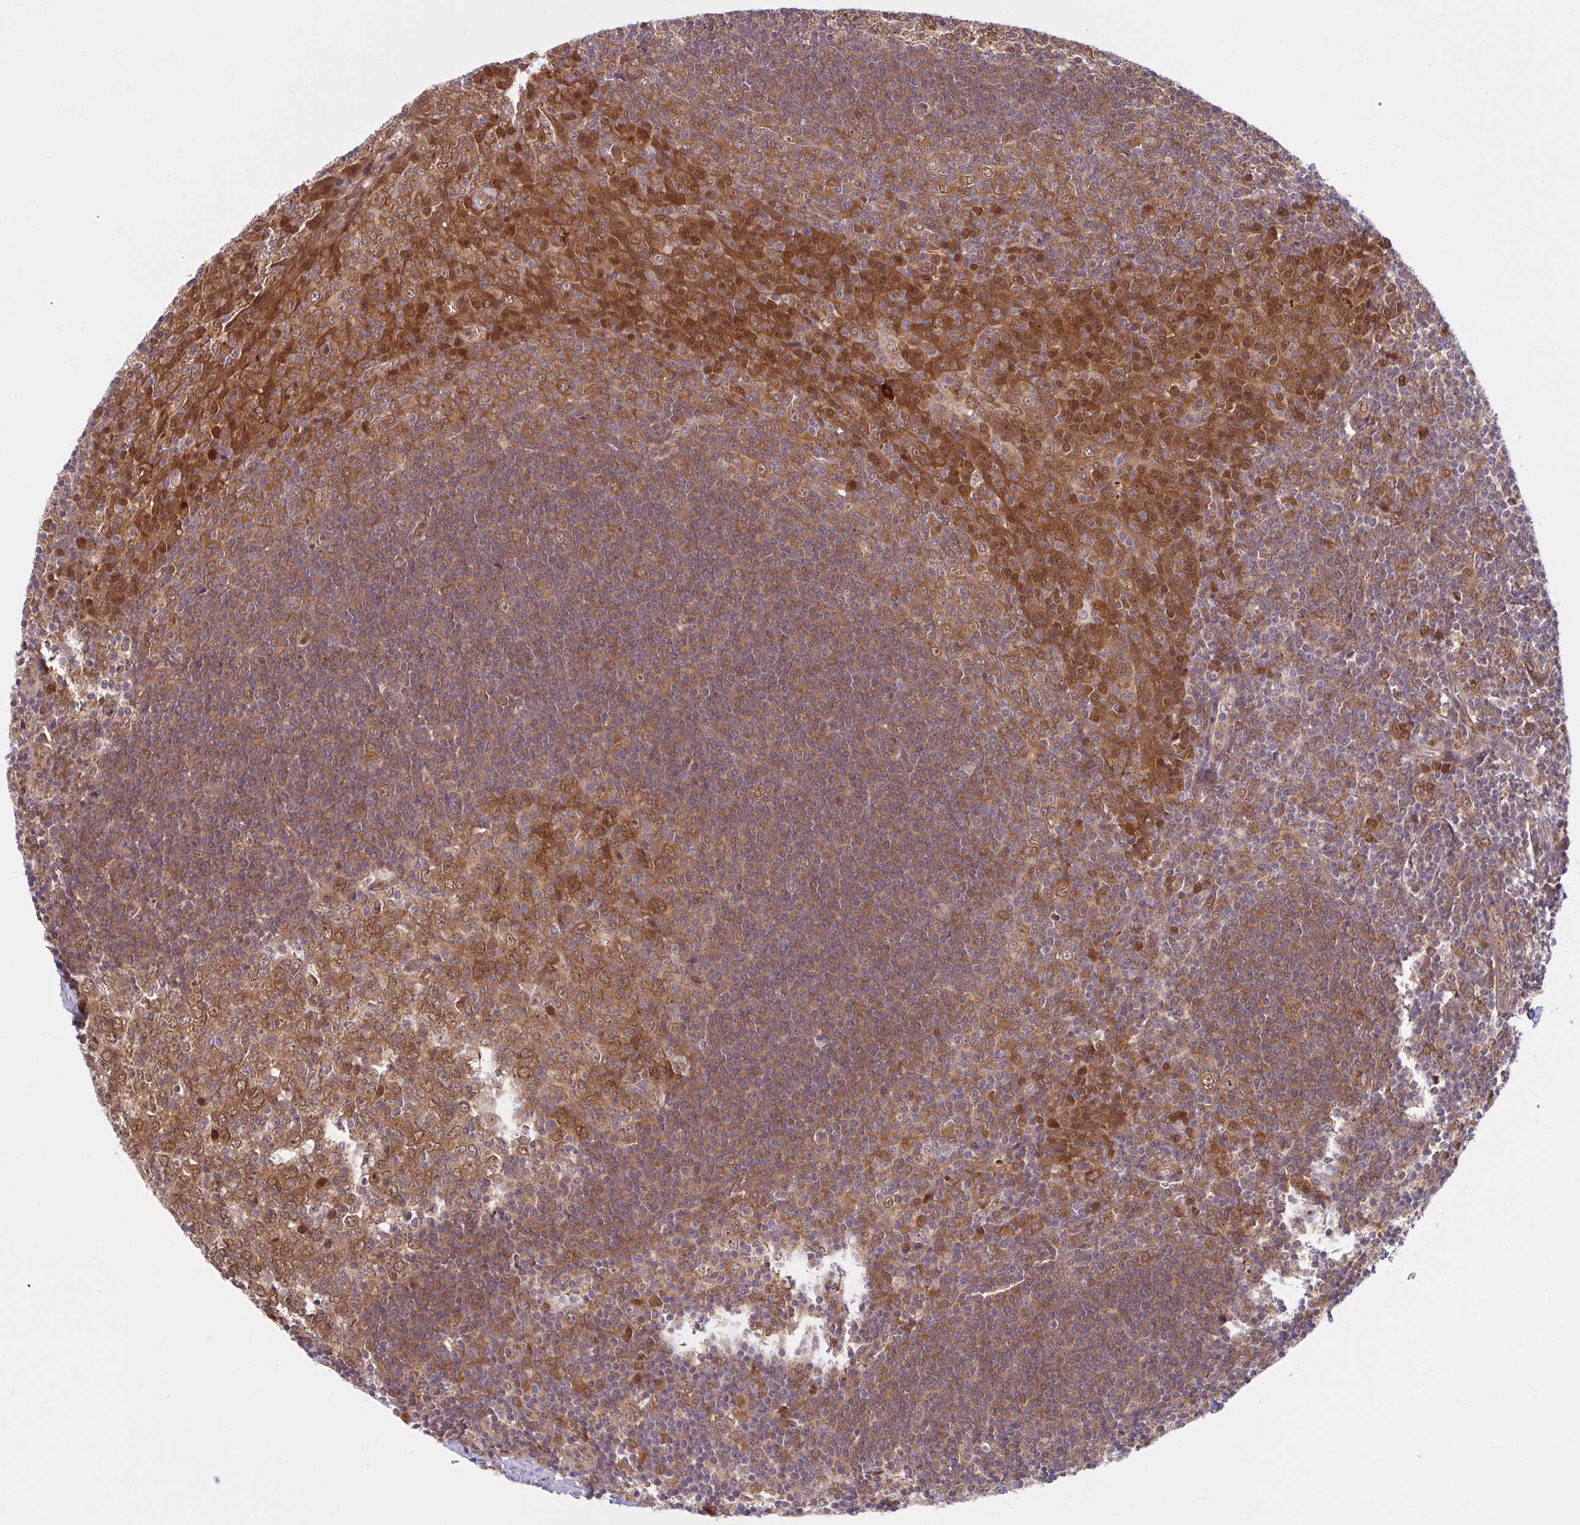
{"staining": {"intensity": "strong", "quantity": ">75%", "location": "cytoplasmic/membranous"}, "tissue": "tonsil", "cell_type": "Germinal center cells", "image_type": "normal", "snomed": [{"axis": "morphology", "description": "Normal tissue, NOS"}, {"axis": "topography", "description": "Tonsil"}], "caption": "Germinal center cells exhibit high levels of strong cytoplasmic/membranous positivity in about >75% of cells in normal human tonsil.", "gene": "HMBS", "patient": {"sex": "male", "age": 27}}